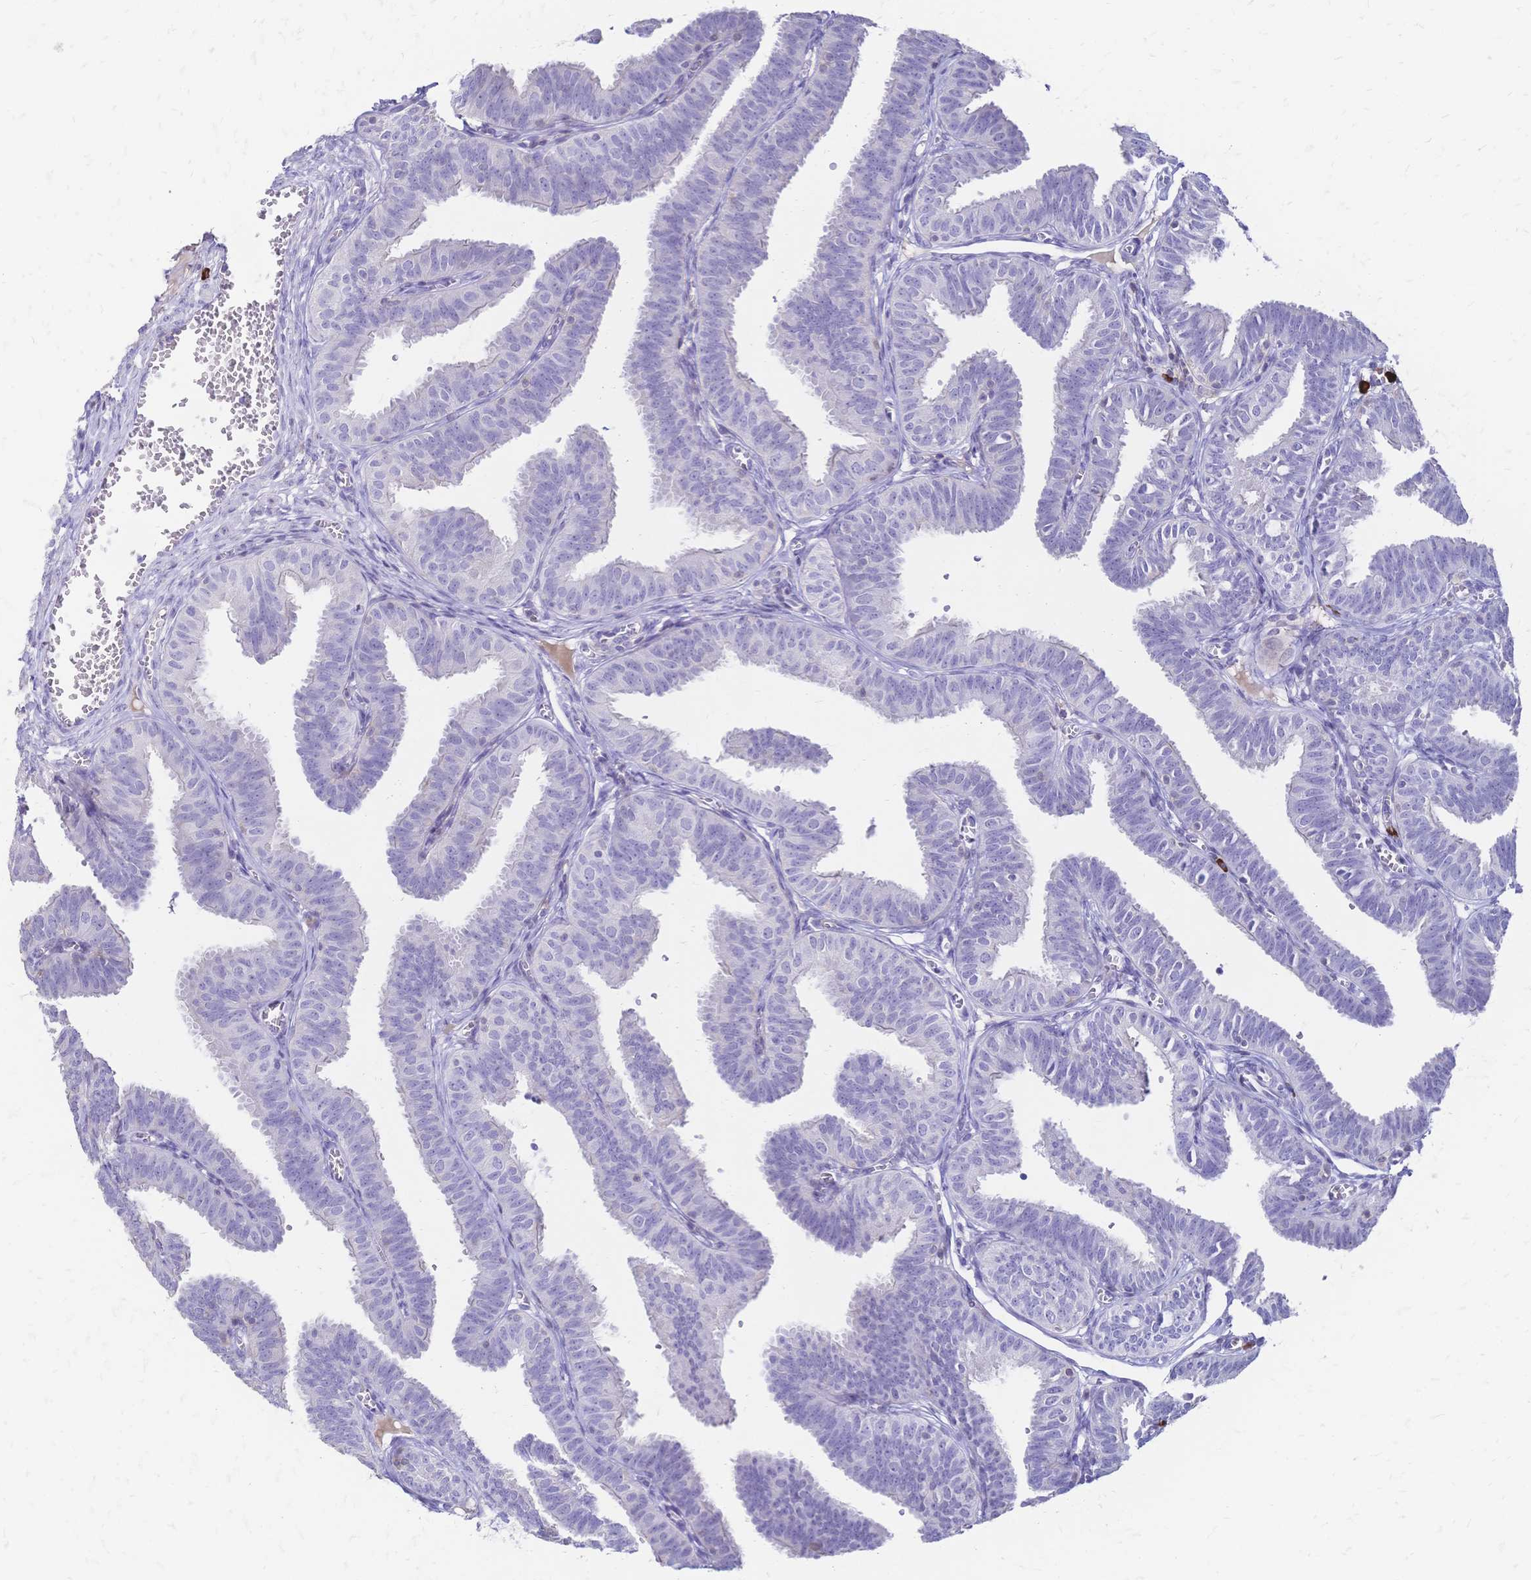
{"staining": {"intensity": "negative", "quantity": "none", "location": "none"}, "tissue": "fallopian tube", "cell_type": "Glandular cells", "image_type": "normal", "snomed": [{"axis": "morphology", "description": "Normal tissue, NOS"}, {"axis": "topography", "description": "Fallopian tube"}], "caption": "This image is of benign fallopian tube stained with IHC to label a protein in brown with the nuclei are counter-stained blue. There is no expression in glandular cells. (Stains: DAB (3,3'-diaminobenzidine) immunohistochemistry with hematoxylin counter stain, Microscopy: brightfield microscopy at high magnification).", "gene": "IL2RA", "patient": {"sex": "female", "age": 25}}